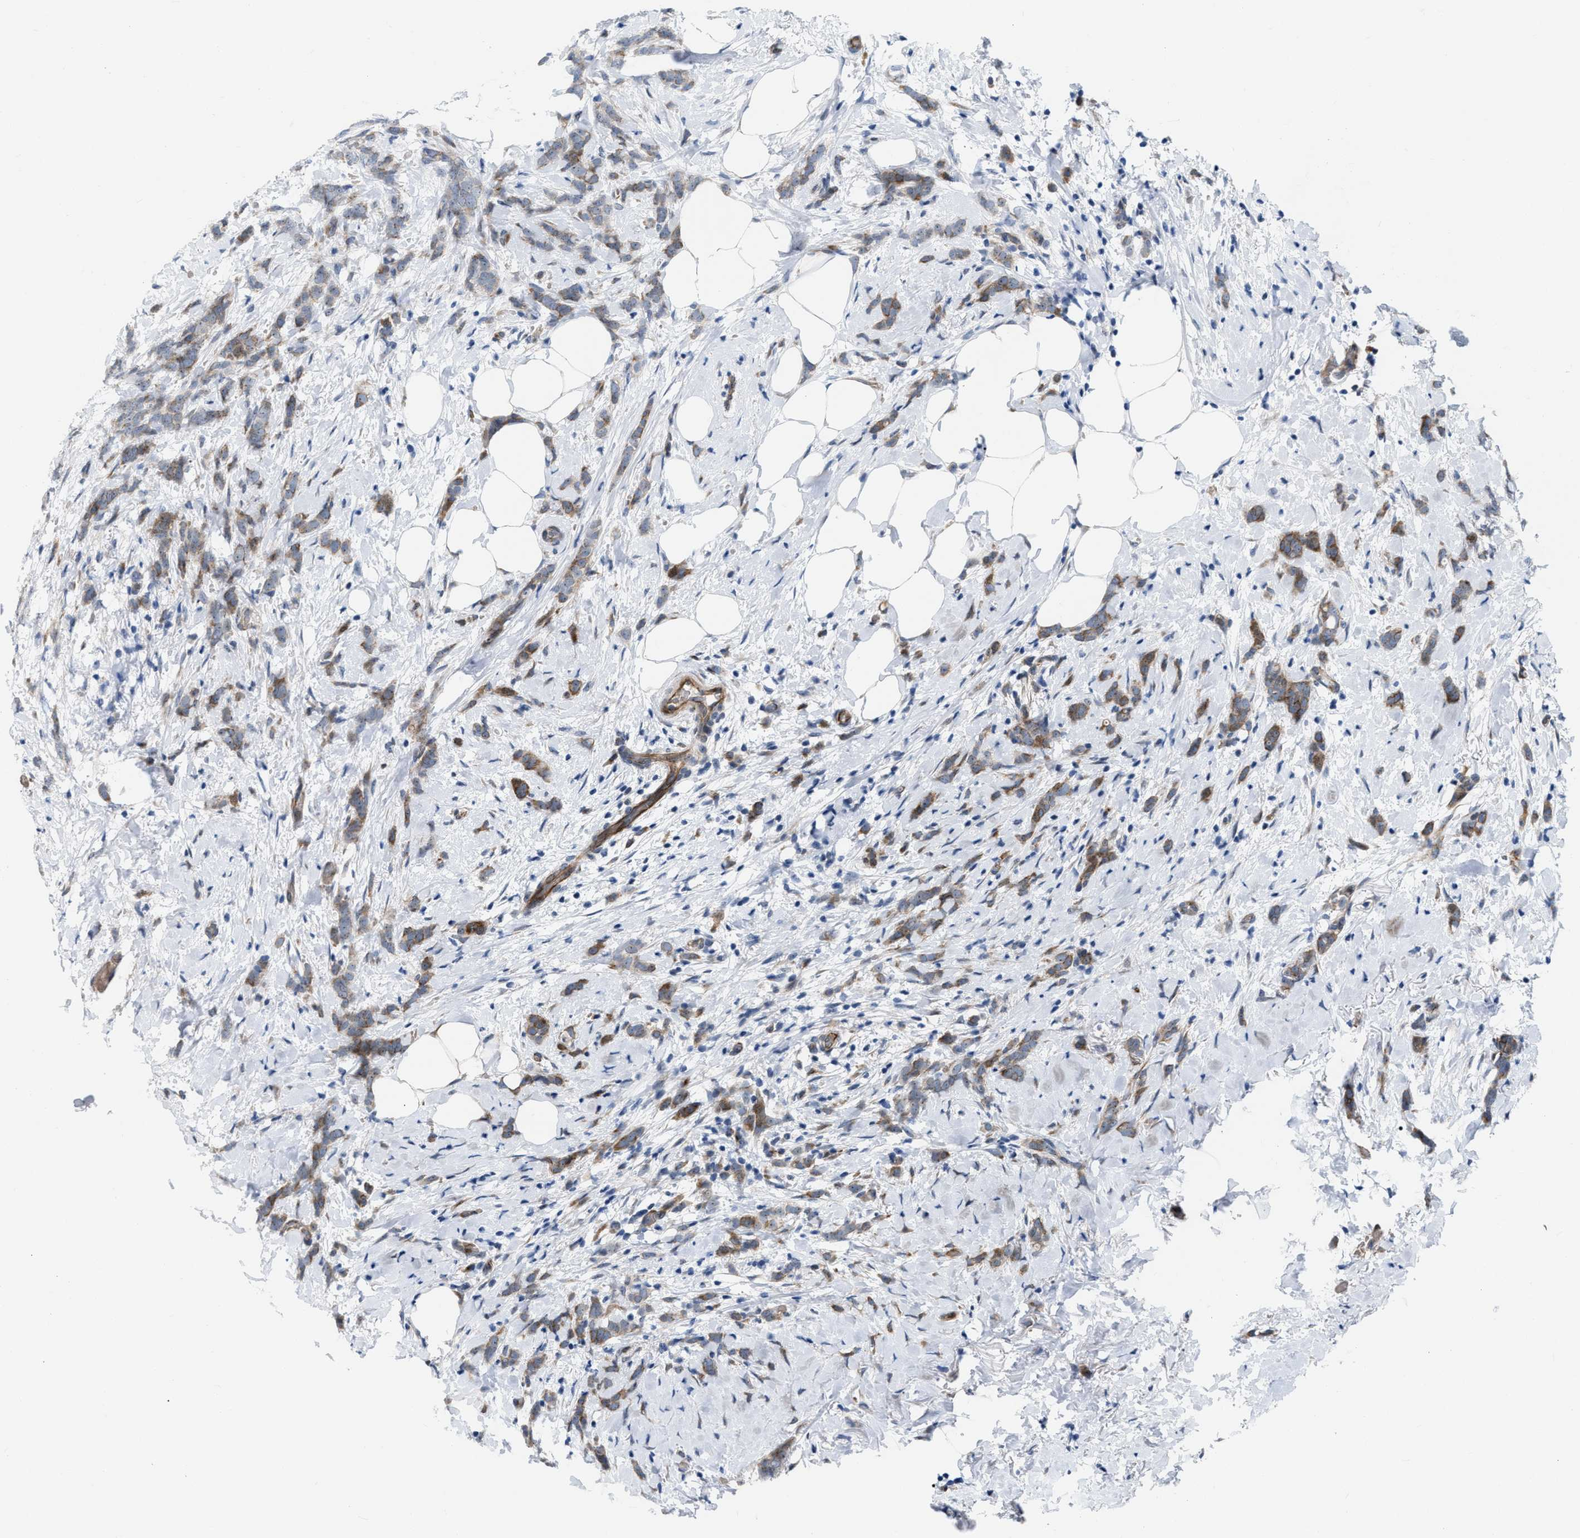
{"staining": {"intensity": "moderate", "quantity": ">75%", "location": "cytoplasmic/membranous"}, "tissue": "breast cancer", "cell_type": "Tumor cells", "image_type": "cancer", "snomed": [{"axis": "morphology", "description": "Lobular carcinoma, in situ"}, {"axis": "morphology", "description": "Lobular carcinoma"}, {"axis": "topography", "description": "Breast"}], "caption": "Protein staining of breast cancer tissue reveals moderate cytoplasmic/membranous staining in approximately >75% of tumor cells.", "gene": "POLR1F", "patient": {"sex": "female", "age": 41}}